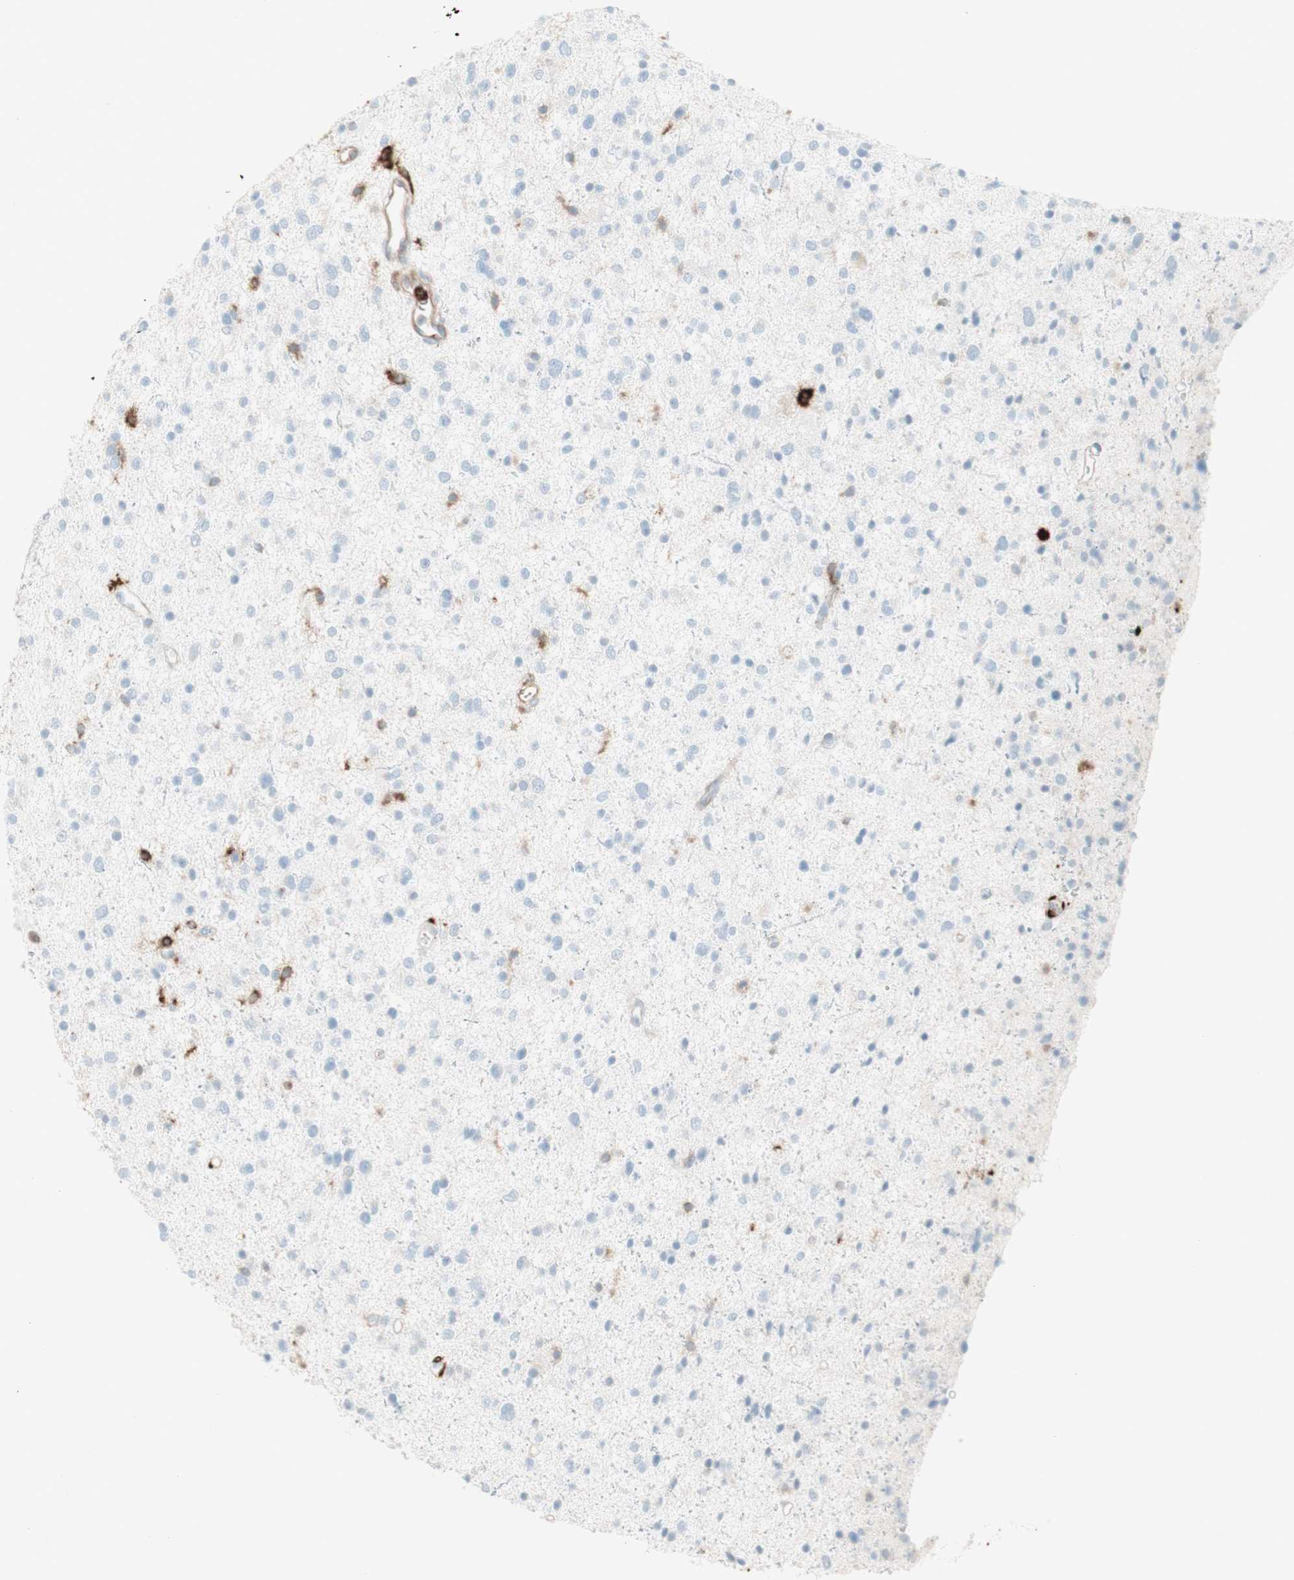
{"staining": {"intensity": "negative", "quantity": "none", "location": "none"}, "tissue": "glioma", "cell_type": "Tumor cells", "image_type": "cancer", "snomed": [{"axis": "morphology", "description": "Glioma, malignant, Low grade"}, {"axis": "topography", "description": "Brain"}], "caption": "This is an IHC photomicrograph of human low-grade glioma (malignant). There is no positivity in tumor cells.", "gene": "HLA-DPB1", "patient": {"sex": "female", "age": 37}}